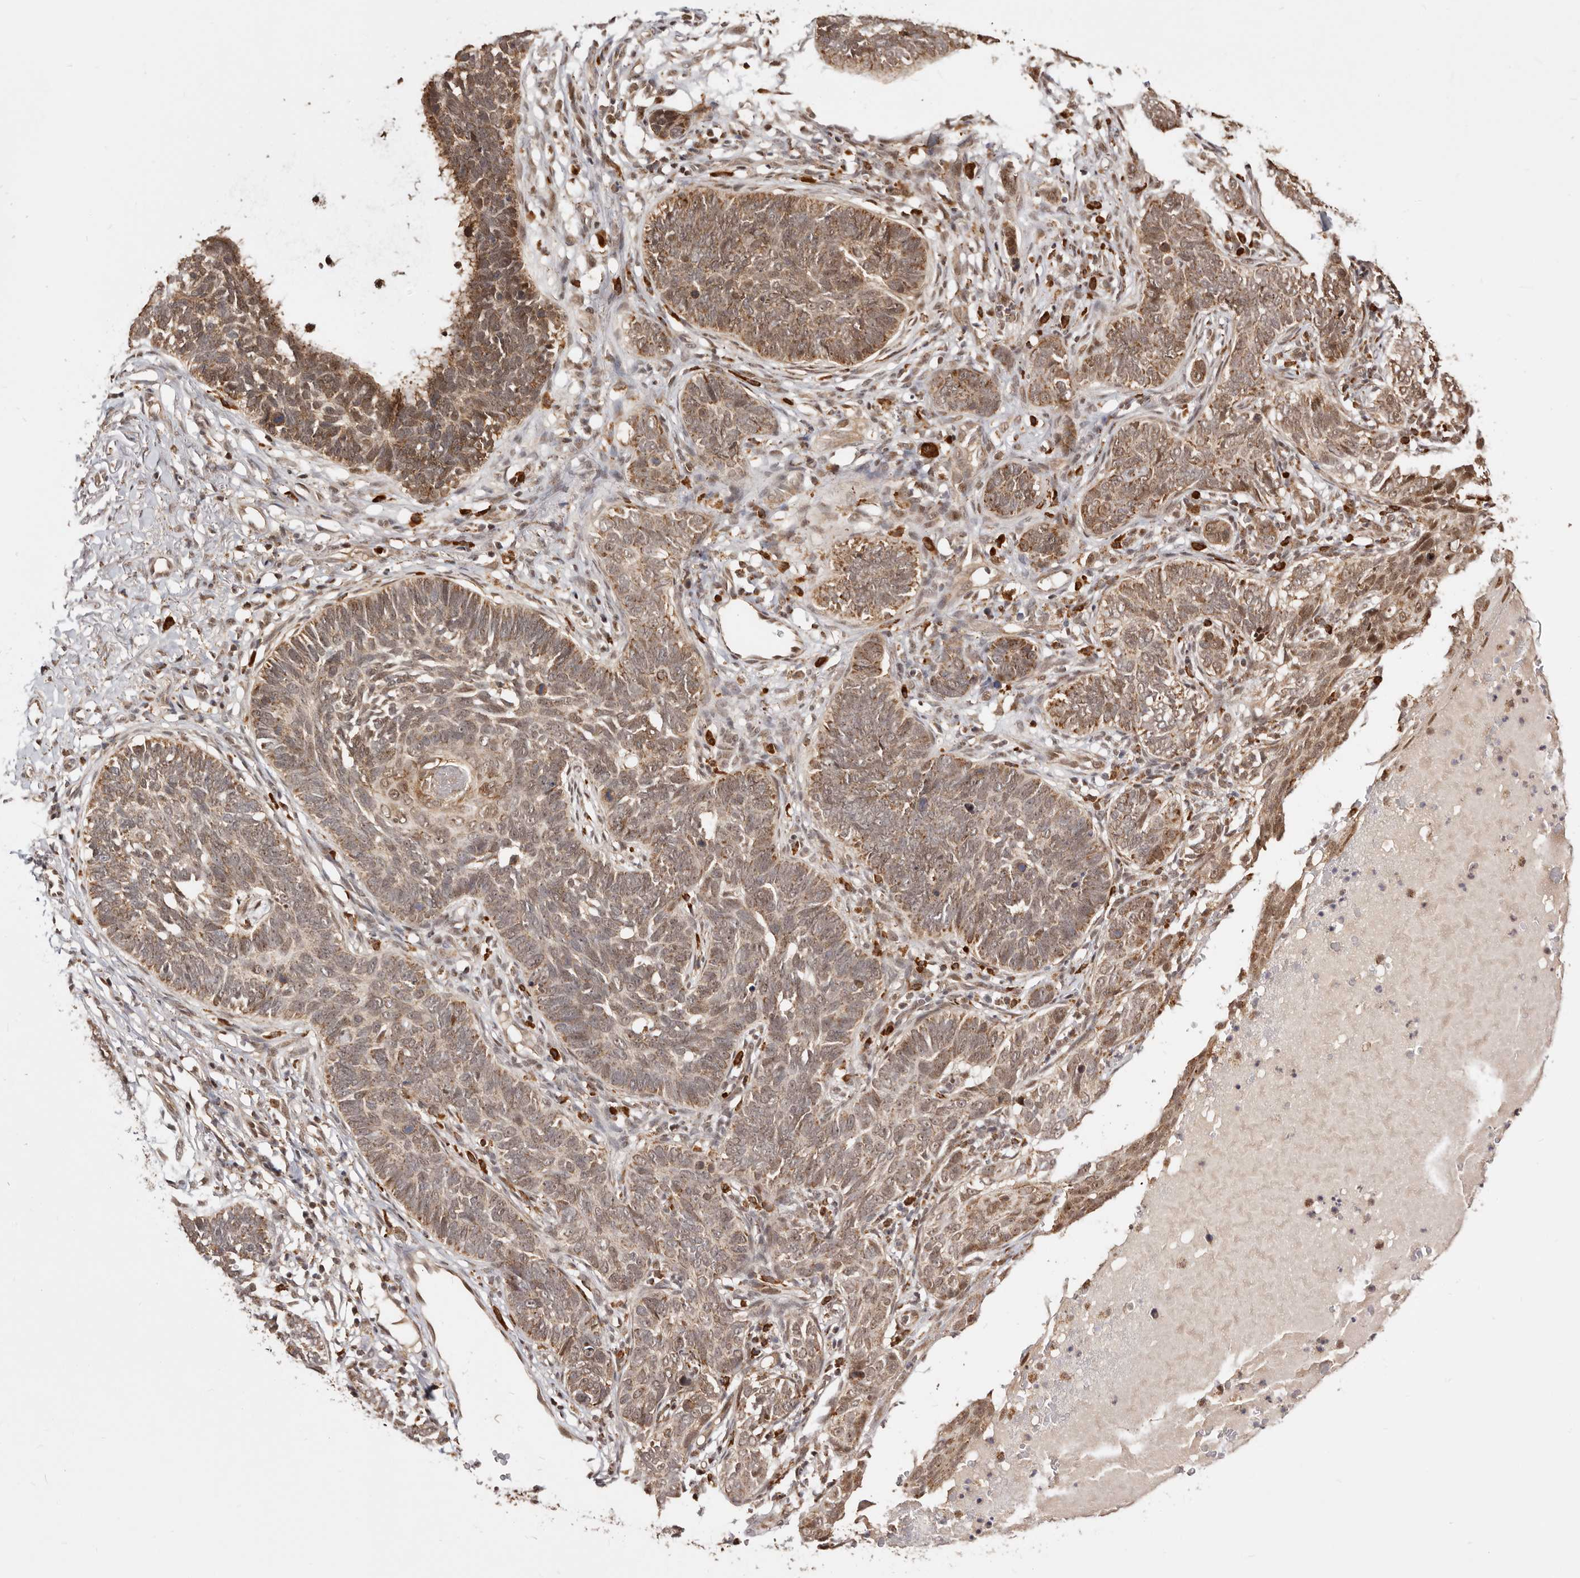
{"staining": {"intensity": "moderate", "quantity": ">75%", "location": "cytoplasmic/membranous,nuclear"}, "tissue": "skin cancer", "cell_type": "Tumor cells", "image_type": "cancer", "snomed": [{"axis": "morphology", "description": "Normal tissue, NOS"}, {"axis": "morphology", "description": "Basal cell carcinoma"}, {"axis": "topography", "description": "Skin"}], "caption": "Skin basal cell carcinoma was stained to show a protein in brown. There is medium levels of moderate cytoplasmic/membranous and nuclear positivity in about >75% of tumor cells.", "gene": "SEC14L1", "patient": {"sex": "male", "age": 77}}